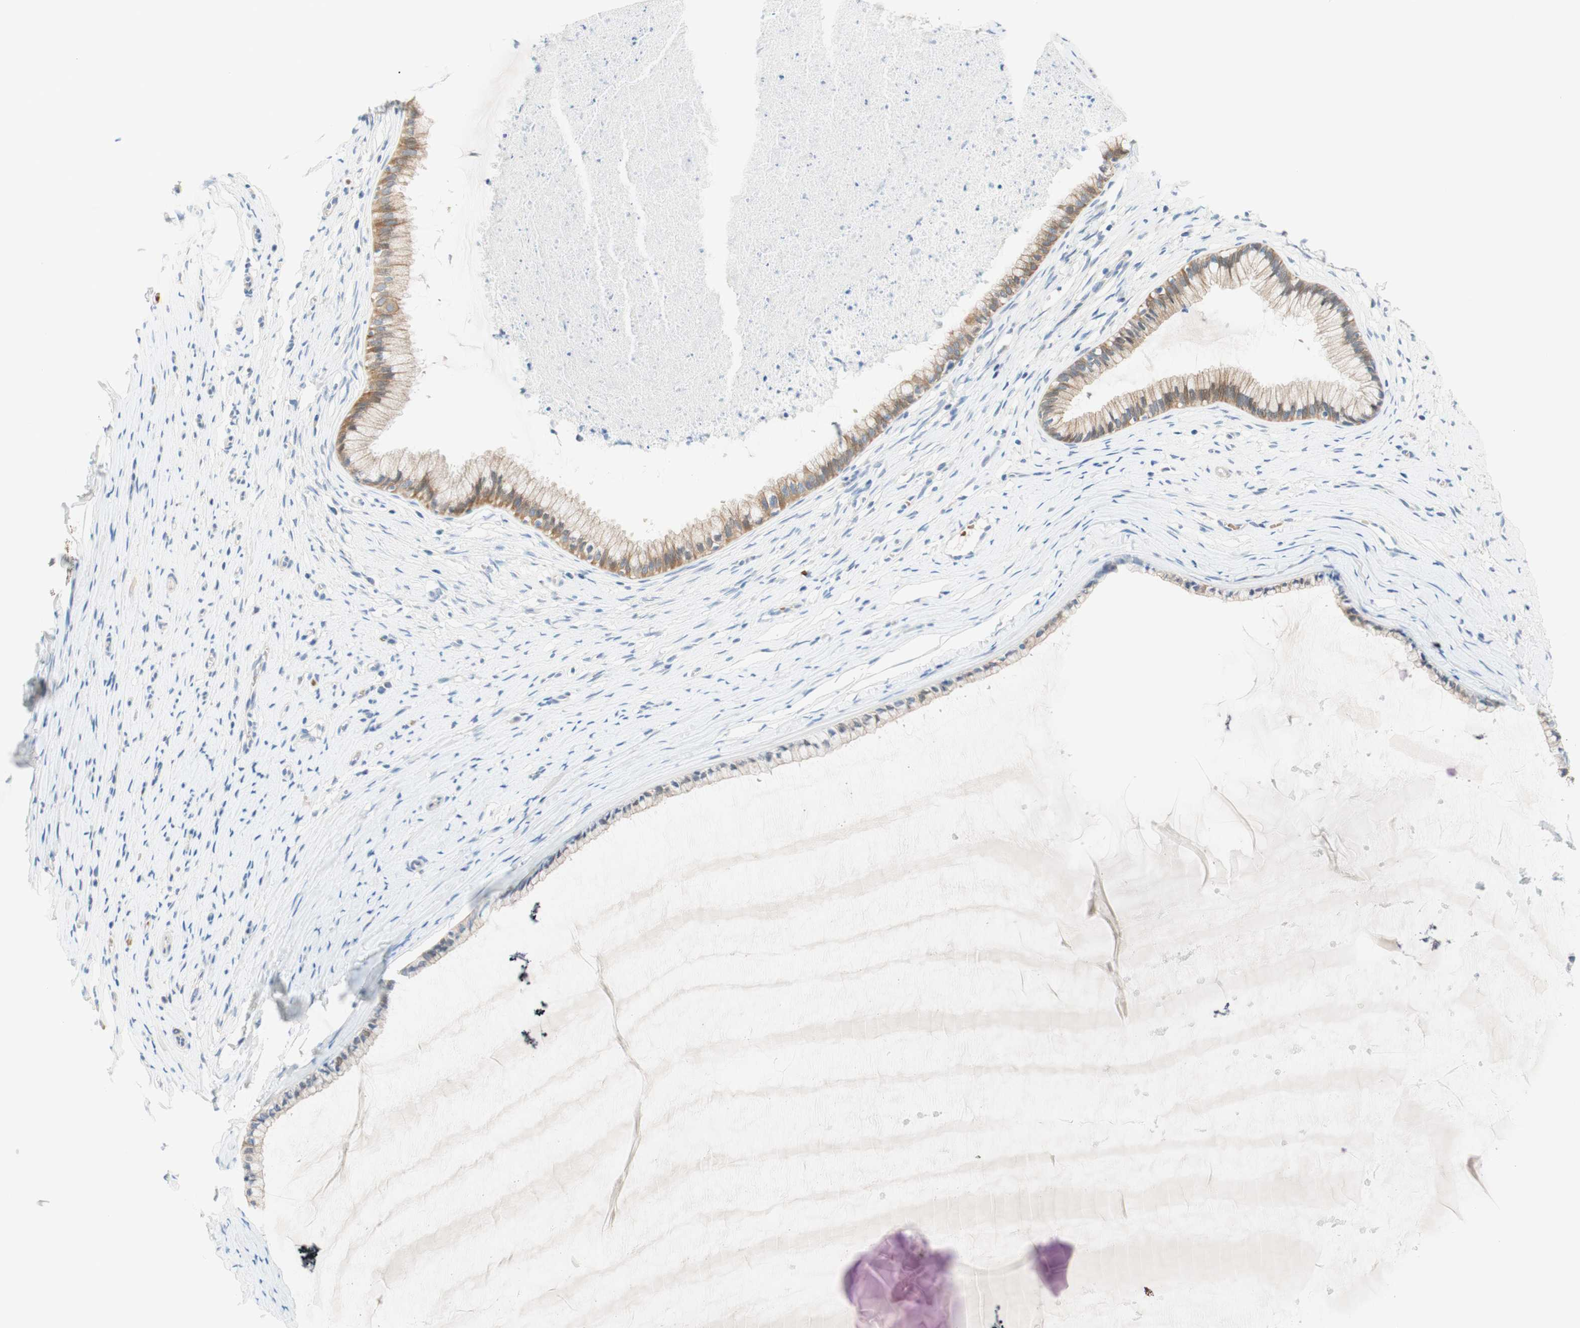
{"staining": {"intensity": "moderate", "quantity": "25%-75%", "location": "cytoplasmic/membranous"}, "tissue": "cervix", "cell_type": "Glandular cells", "image_type": "normal", "snomed": [{"axis": "morphology", "description": "Normal tissue, NOS"}, {"axis": "topography", "description": "Cervix"}], "caption": "Immunohistochemistry (IHC) staining of normal cervix, which exhibits medium levels of moderate cytoplasmic/membranous positivity in about 25%-75% of glandular cells indicating moderate cytoplasmic/membranous protein expression. The staining was performed using DAB (3,3'-diaminobenzidine) (brown) for protein detection and nuclei were counterstained in hematoxylin (blue).", "gene": "ENTREP2", "patient": {"sex": "female", "age": 39}}